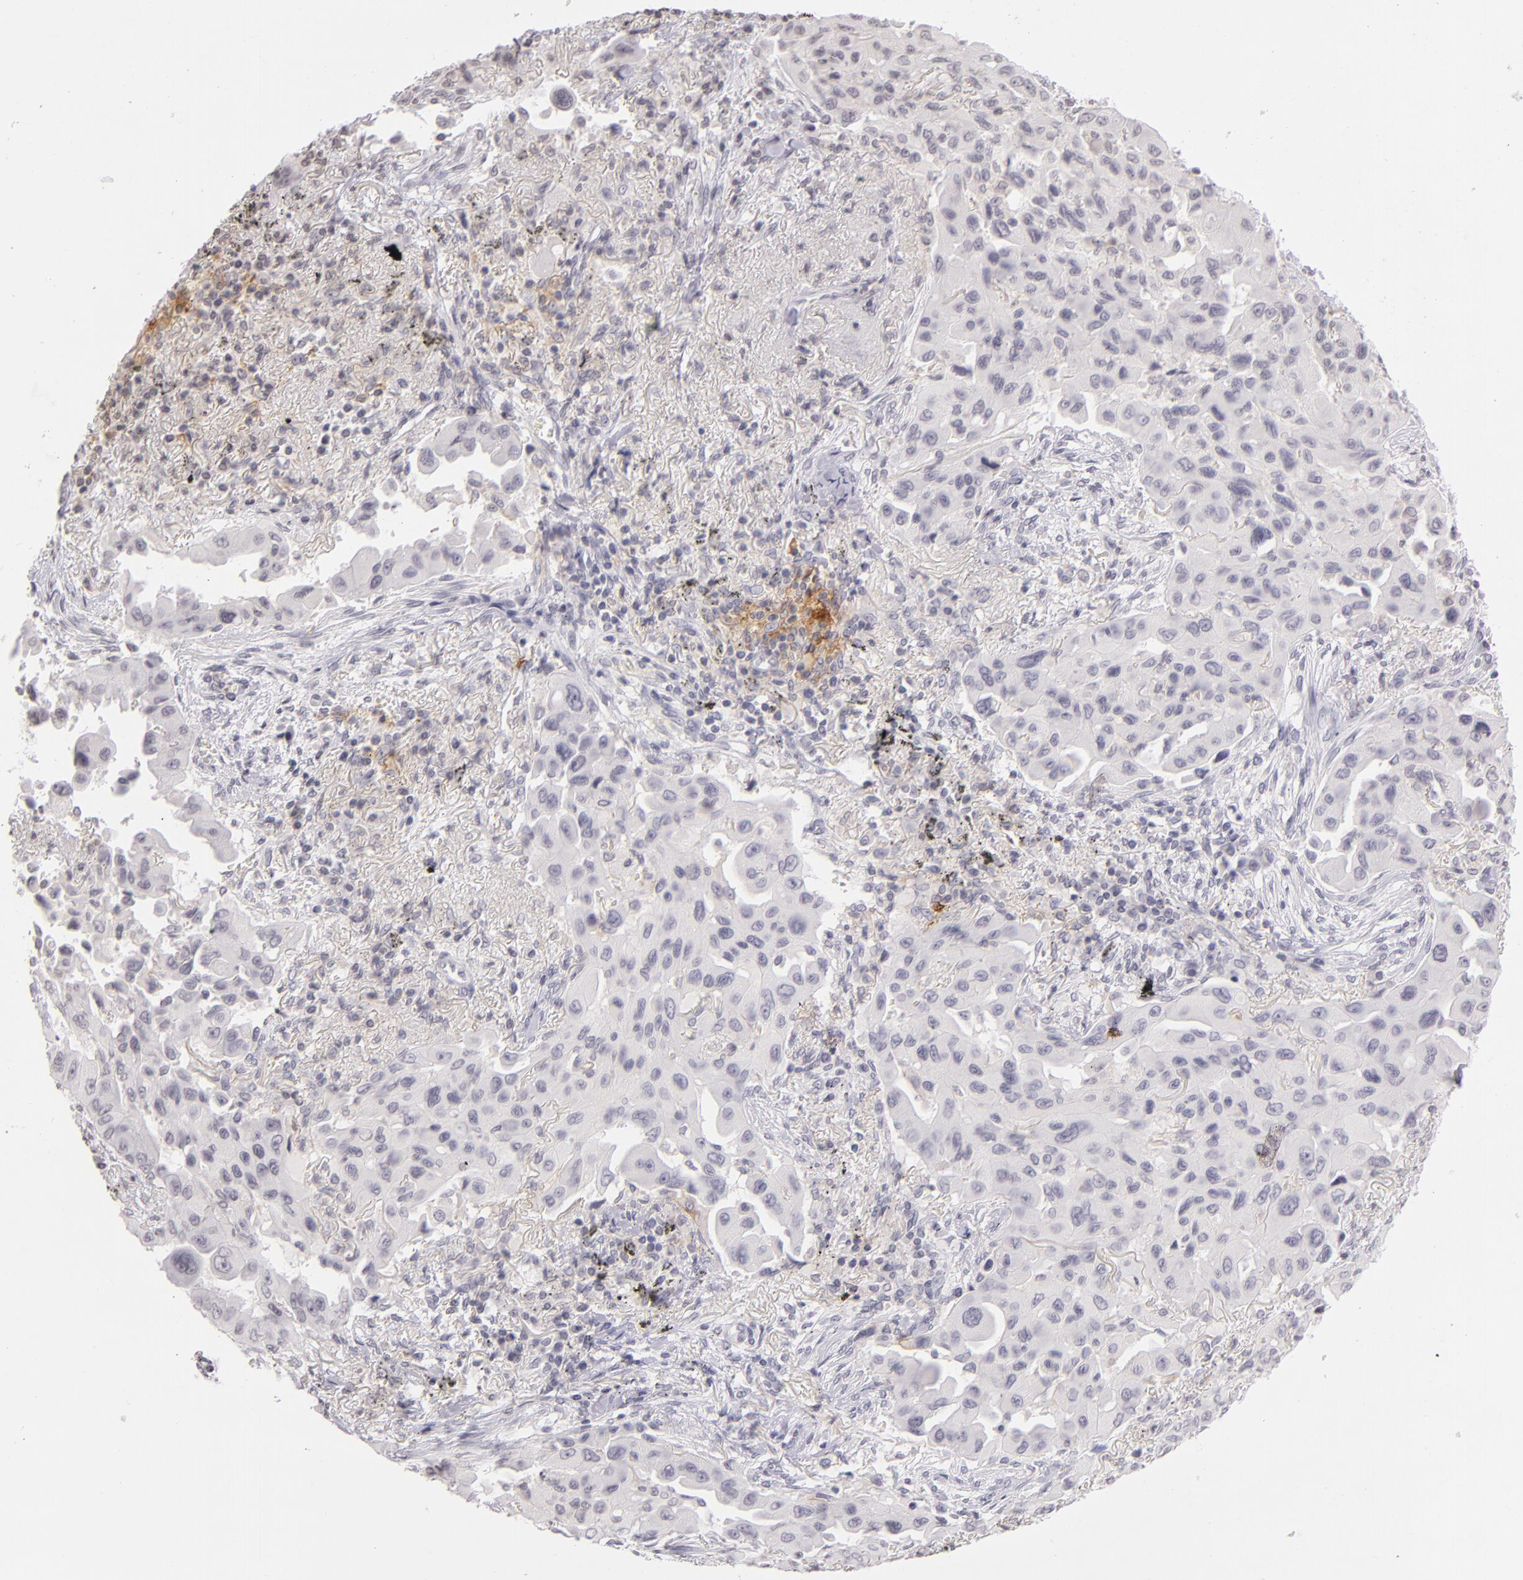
{"staining": {"intensity": "negative", "quantity": "none", "location": "none"}, "tissue": "lung cancer", "cell_type": "Tumor cells", "image_type": "cancer", "snomed": [{"axis": "morphology", "description": "Adenocarcinoma, NOS"}, {"axis": "topography", "description": "Lung"}], "caption": "Immunohistochemistry (IHC) of lung cancer (adenocarcinoma) reveals no positivity in tumor cells. (DAB (3,3'-diaminobenzidine) IHC, high magnification).", "gene": "CD40", "patient": {"sex": "male", "age": 68}}